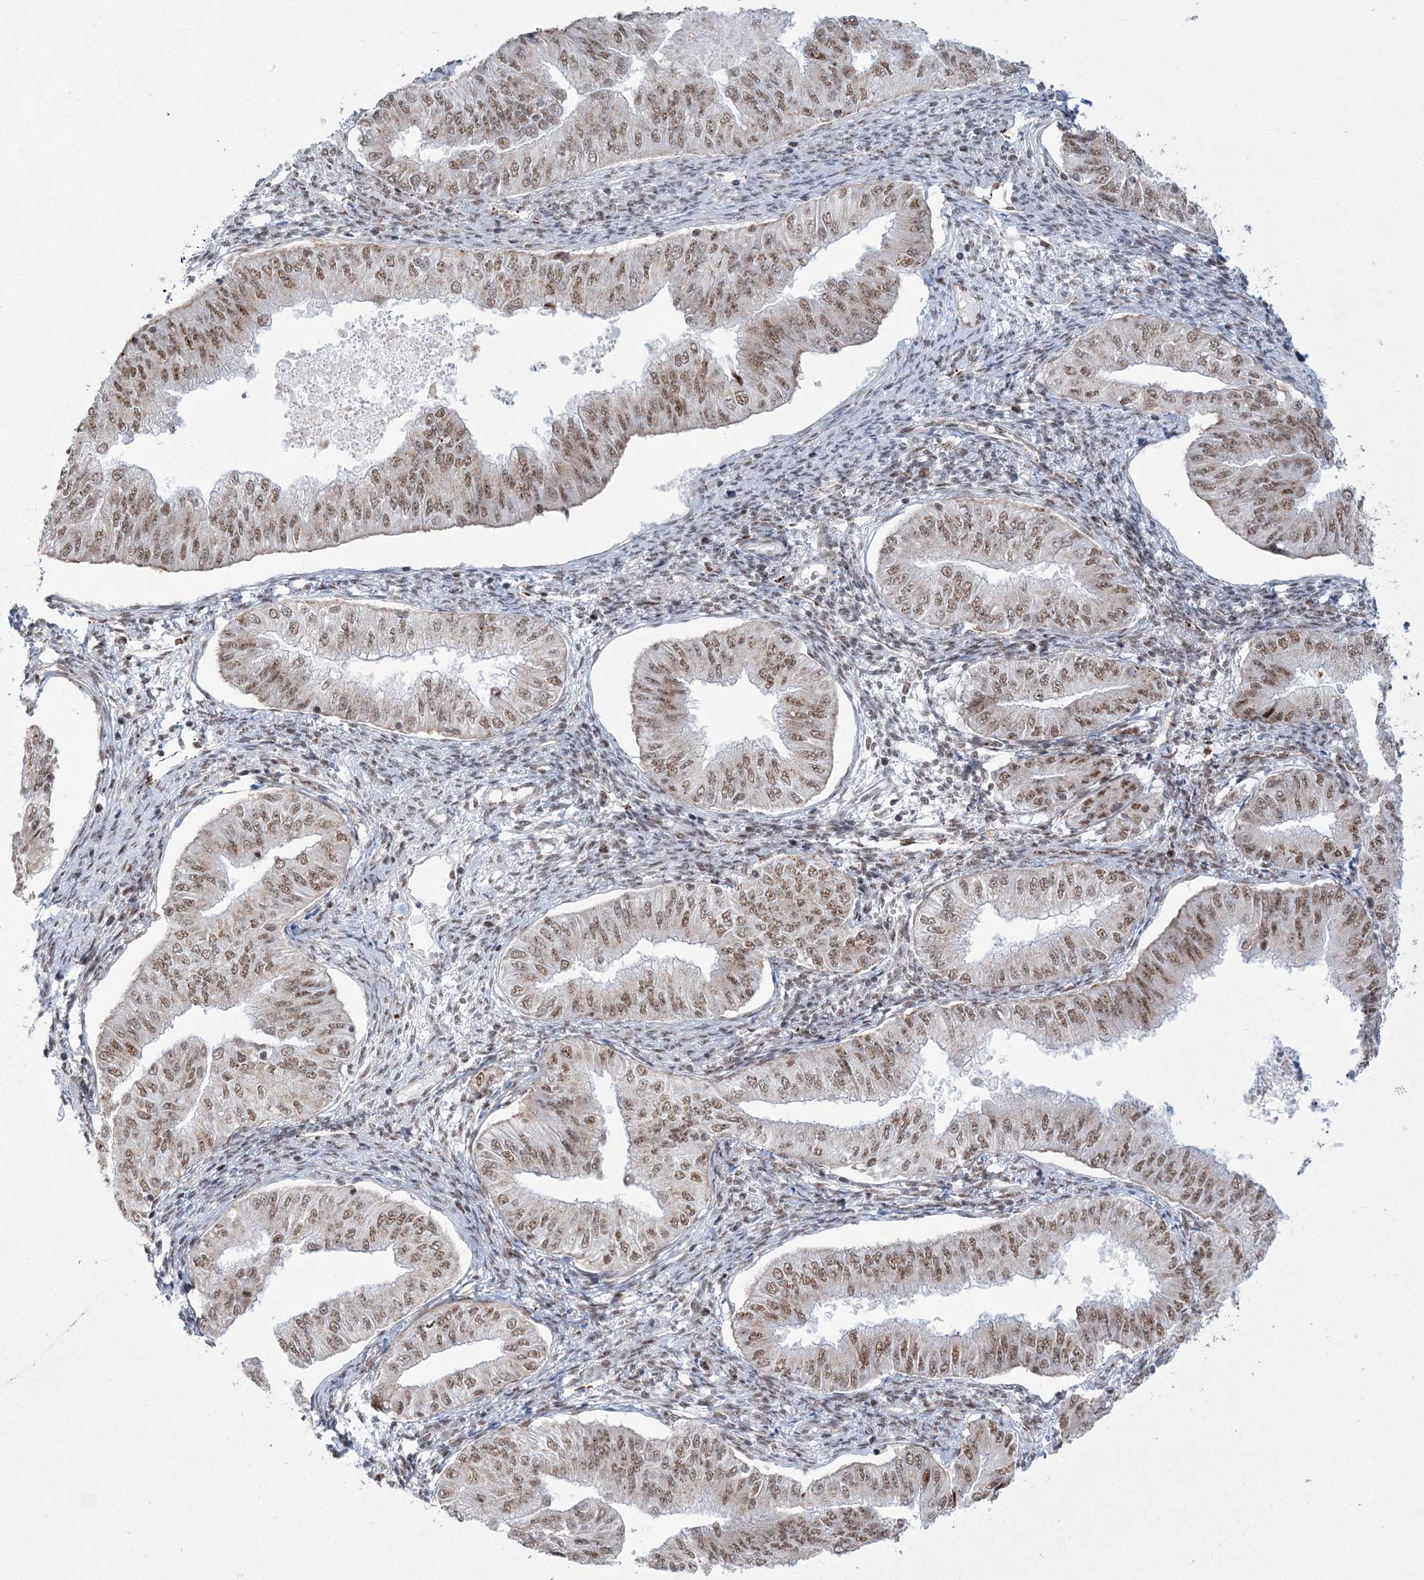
{"staining": {"intensity": "moderate", "quantity": ">75%", "location": "nuclear"}, "tissue": "endometrial cancer", "cell_type": "Tumor cells", "image_type": "cancer", "snomed": [{"axis": "morphology", "description": "Normal tissue, NOS"}, {"axis": "morphology", "description": "Adenocarcinoma, NOS"}, {"axis": "topography", "description": "Endometrium"}], "caption": "A photomicrograph of human endometrial cancer stained for a protein demonstrates moderate nuclear brown staining in tumor cells.", "gene": "RBM17", "patient": {"sex": "female", "age": 53}}